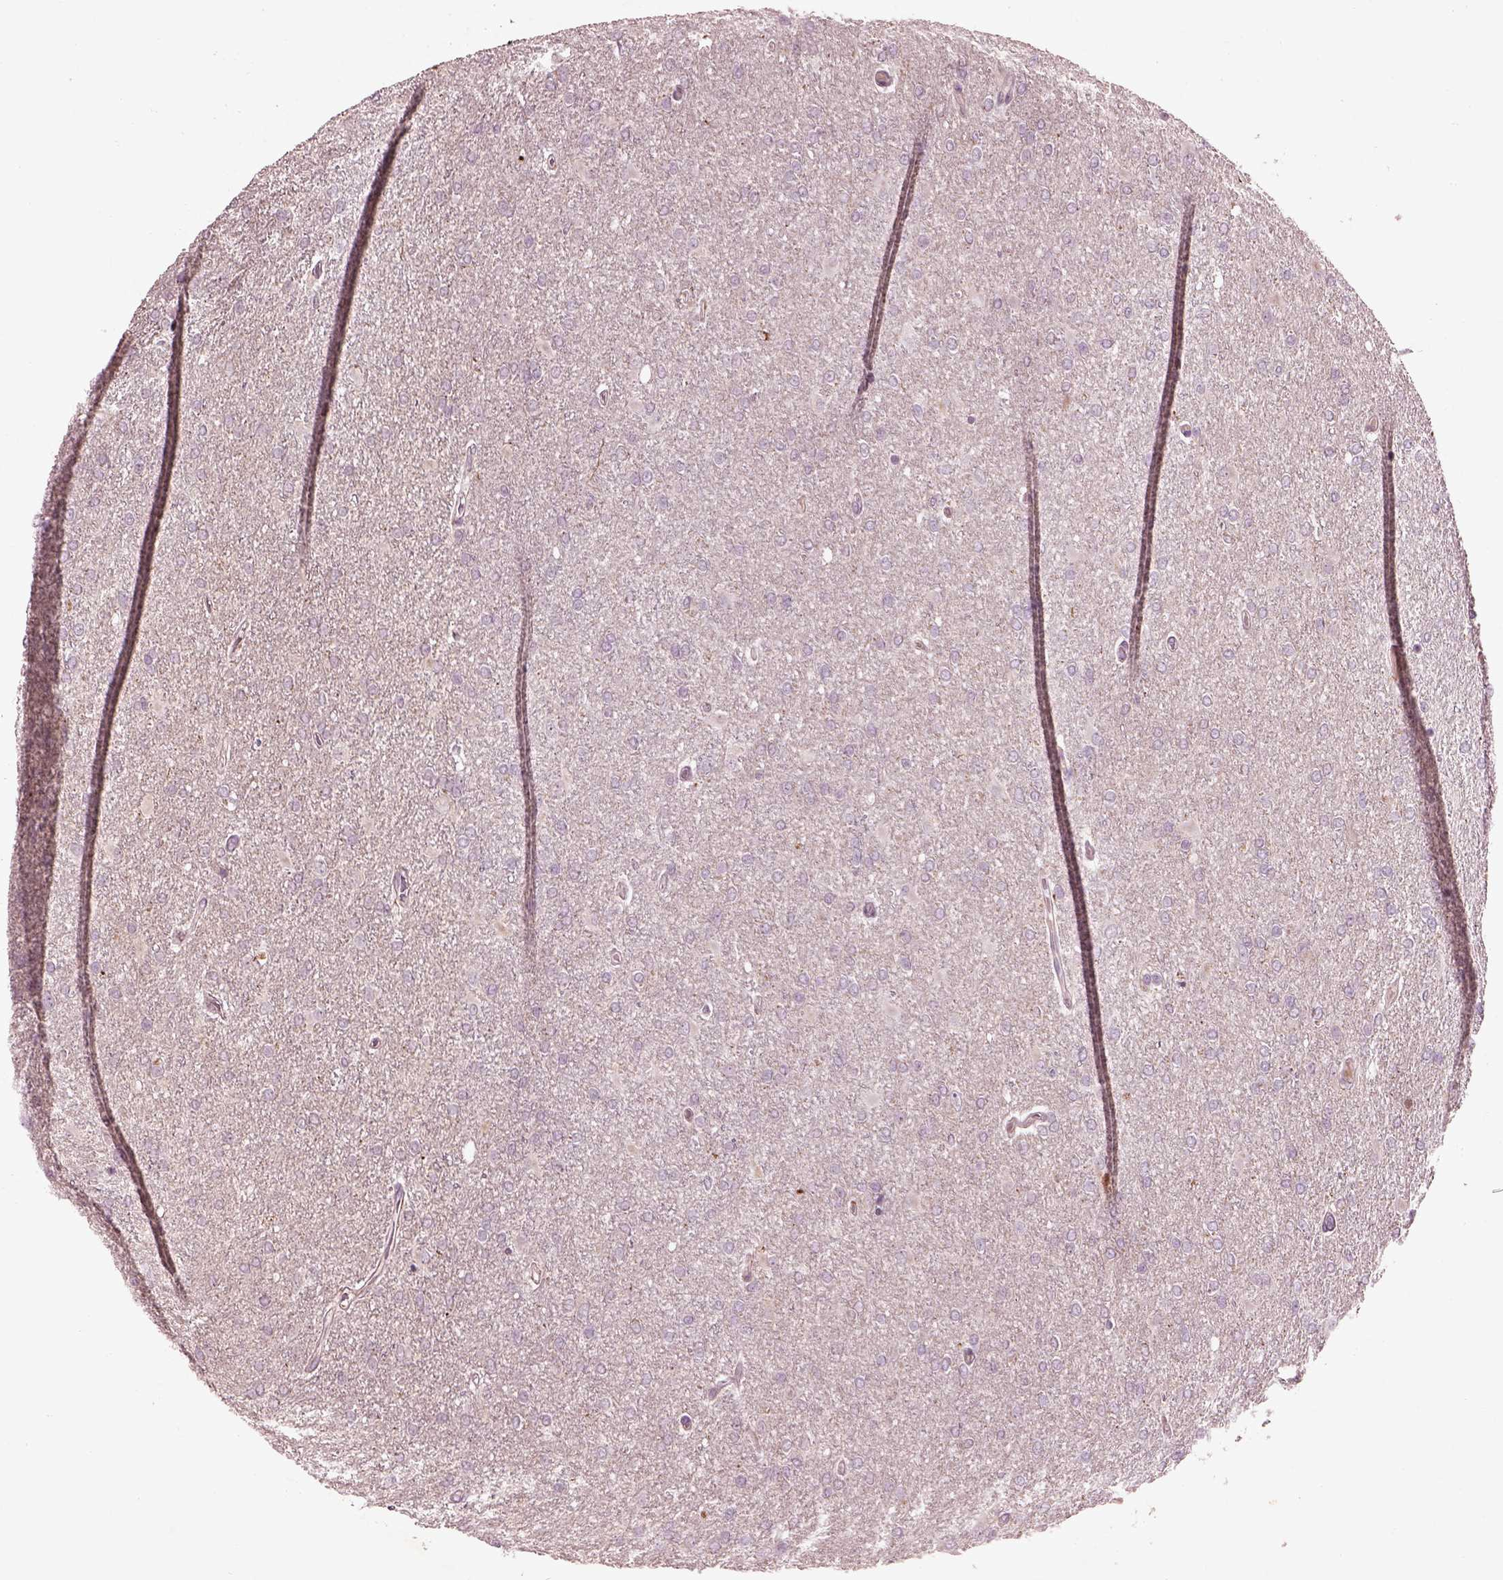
{"staining": {"intensity": "negative", "quantity": "none", "location": "none"}, "tissue": "glioma", "cell_type": "Tumor cells", "image_type": "cancer", "snomed": [{"axis": "morphology", "description": "Glioma, malignant, High grade"}, {"axis": "topography", "description": "Cerebral cortex"}], "caption": "Tumor cells are negative for protein expression in human malignant glioma (high-grade).", "gene": "EFEMP1", "patient": {"sex": "male", "age": 70}}